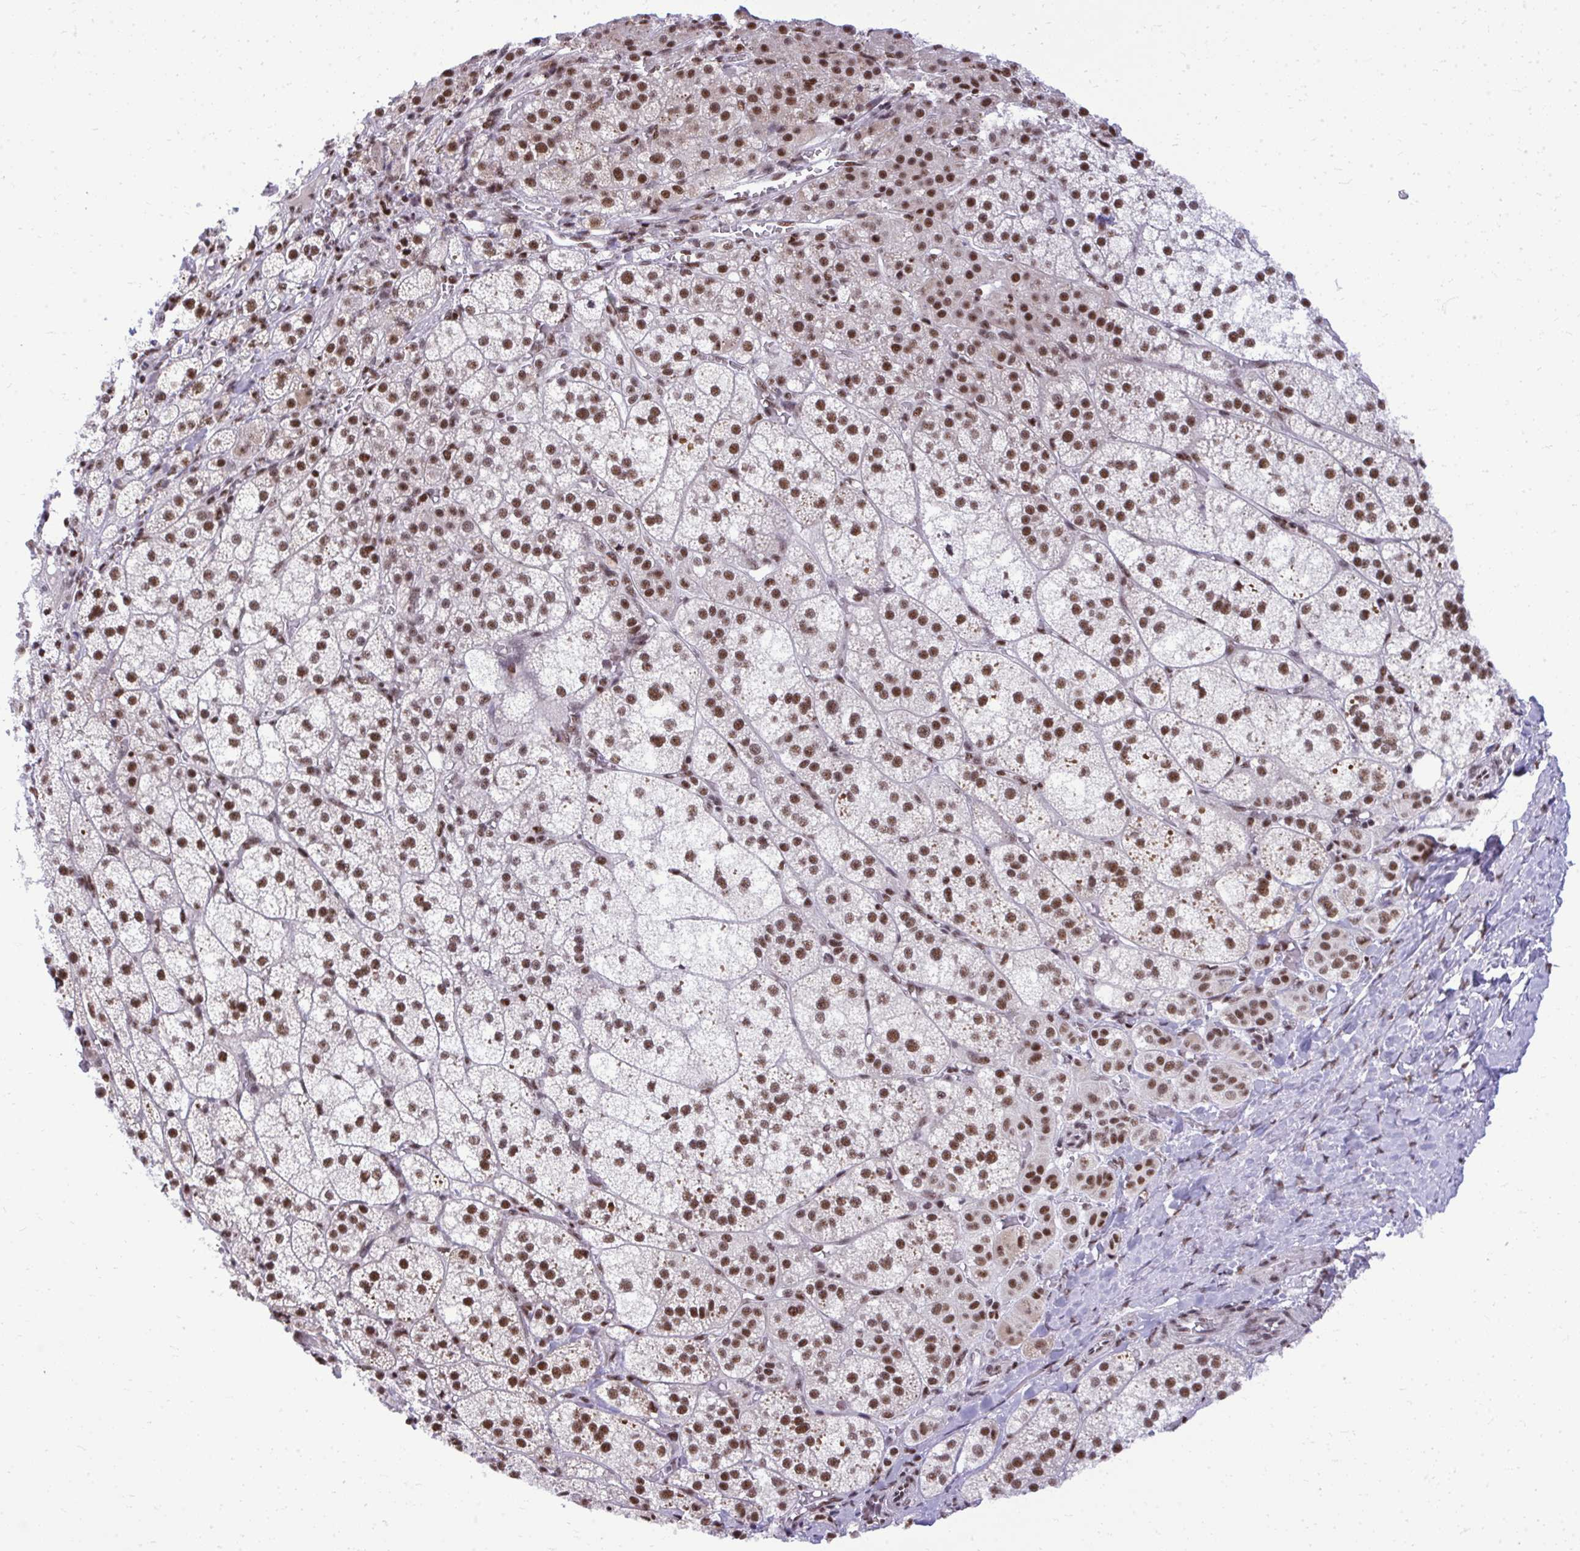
{"staining": {"intensity": "strong", "quantity": ">75%", "location": "nuclear"}, "tissue": "adrenal gland", "cell_type": "Glandular cells", "image_type": "normal", "snomed": [{"axis": "morphology", "description": "Normal tissue, NOS"}, {"axis": "topography", "description": "Adrenal gland"}], "caption": "DAB immunohistochemical staining of normal adrenal gland exhibits strong nuclear protein expression in about >75% of glandular cells.", "gene": "PRPF19", "patient": {"sex": "female", "age": 60}}